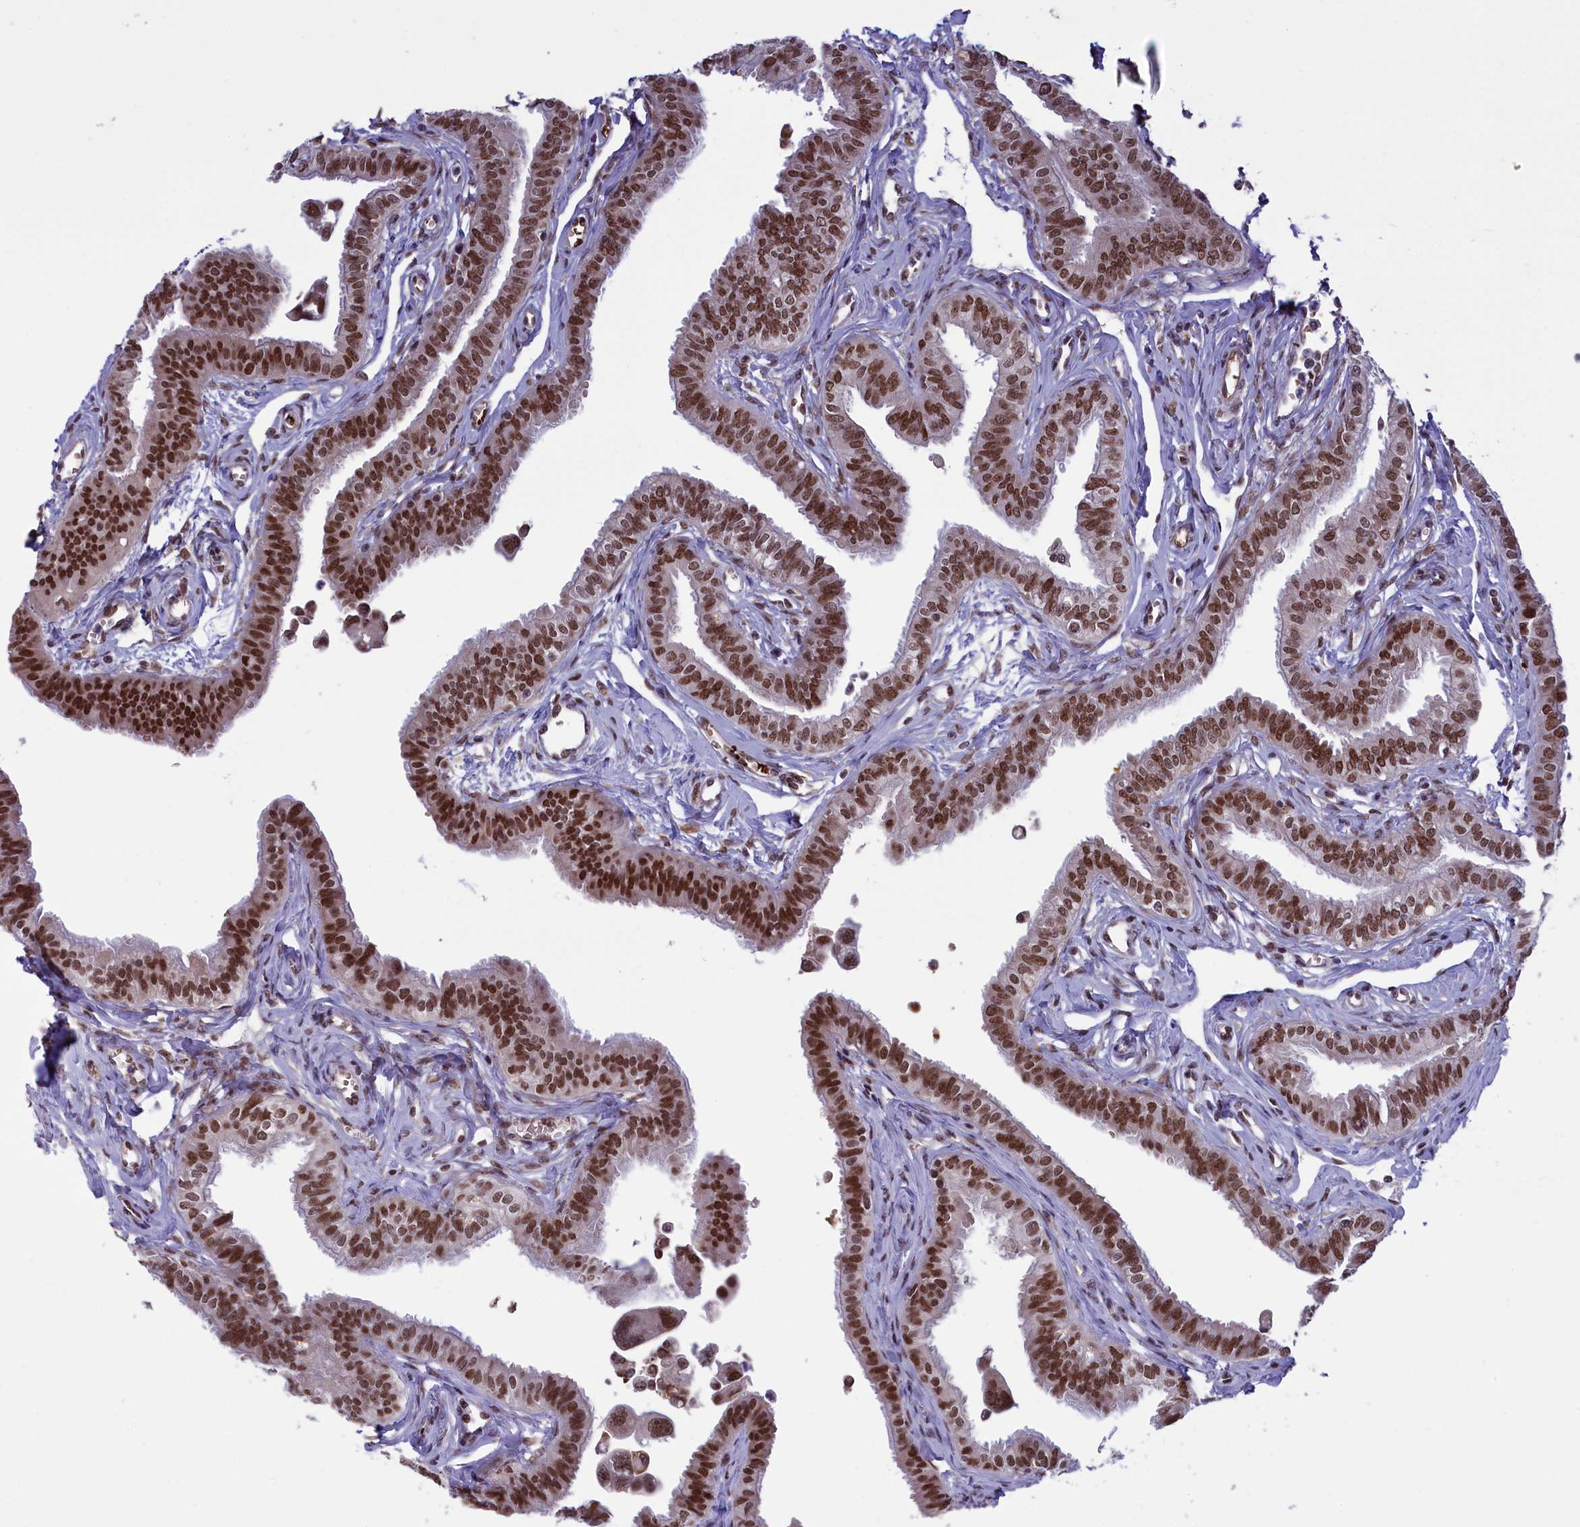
{"staining": {"intensity": "strong", "quantity": ">75%", "location": "nuclear"}, "tissue": "fallopian tube", "cell_type": "Glandular cells", "image_type": "normal", "snomed": [{"axis": "morphology", "description": "Normal tissue, NOS"}, {"axis": "morphology", "description": "Carcinoma, NOS"}, {"axis": "topography", "description": "Fallopian tube"}, {"axis": "topography", "description": "Ovary"}], "caption": "This is an image of immunohistochemistry staining of unremarkable fallopian tube, which shows strong positivity in the nuclear of glandular cells.", "gene": "MPHOSPH8", "patient": {"sex": "female", "age": 59}}